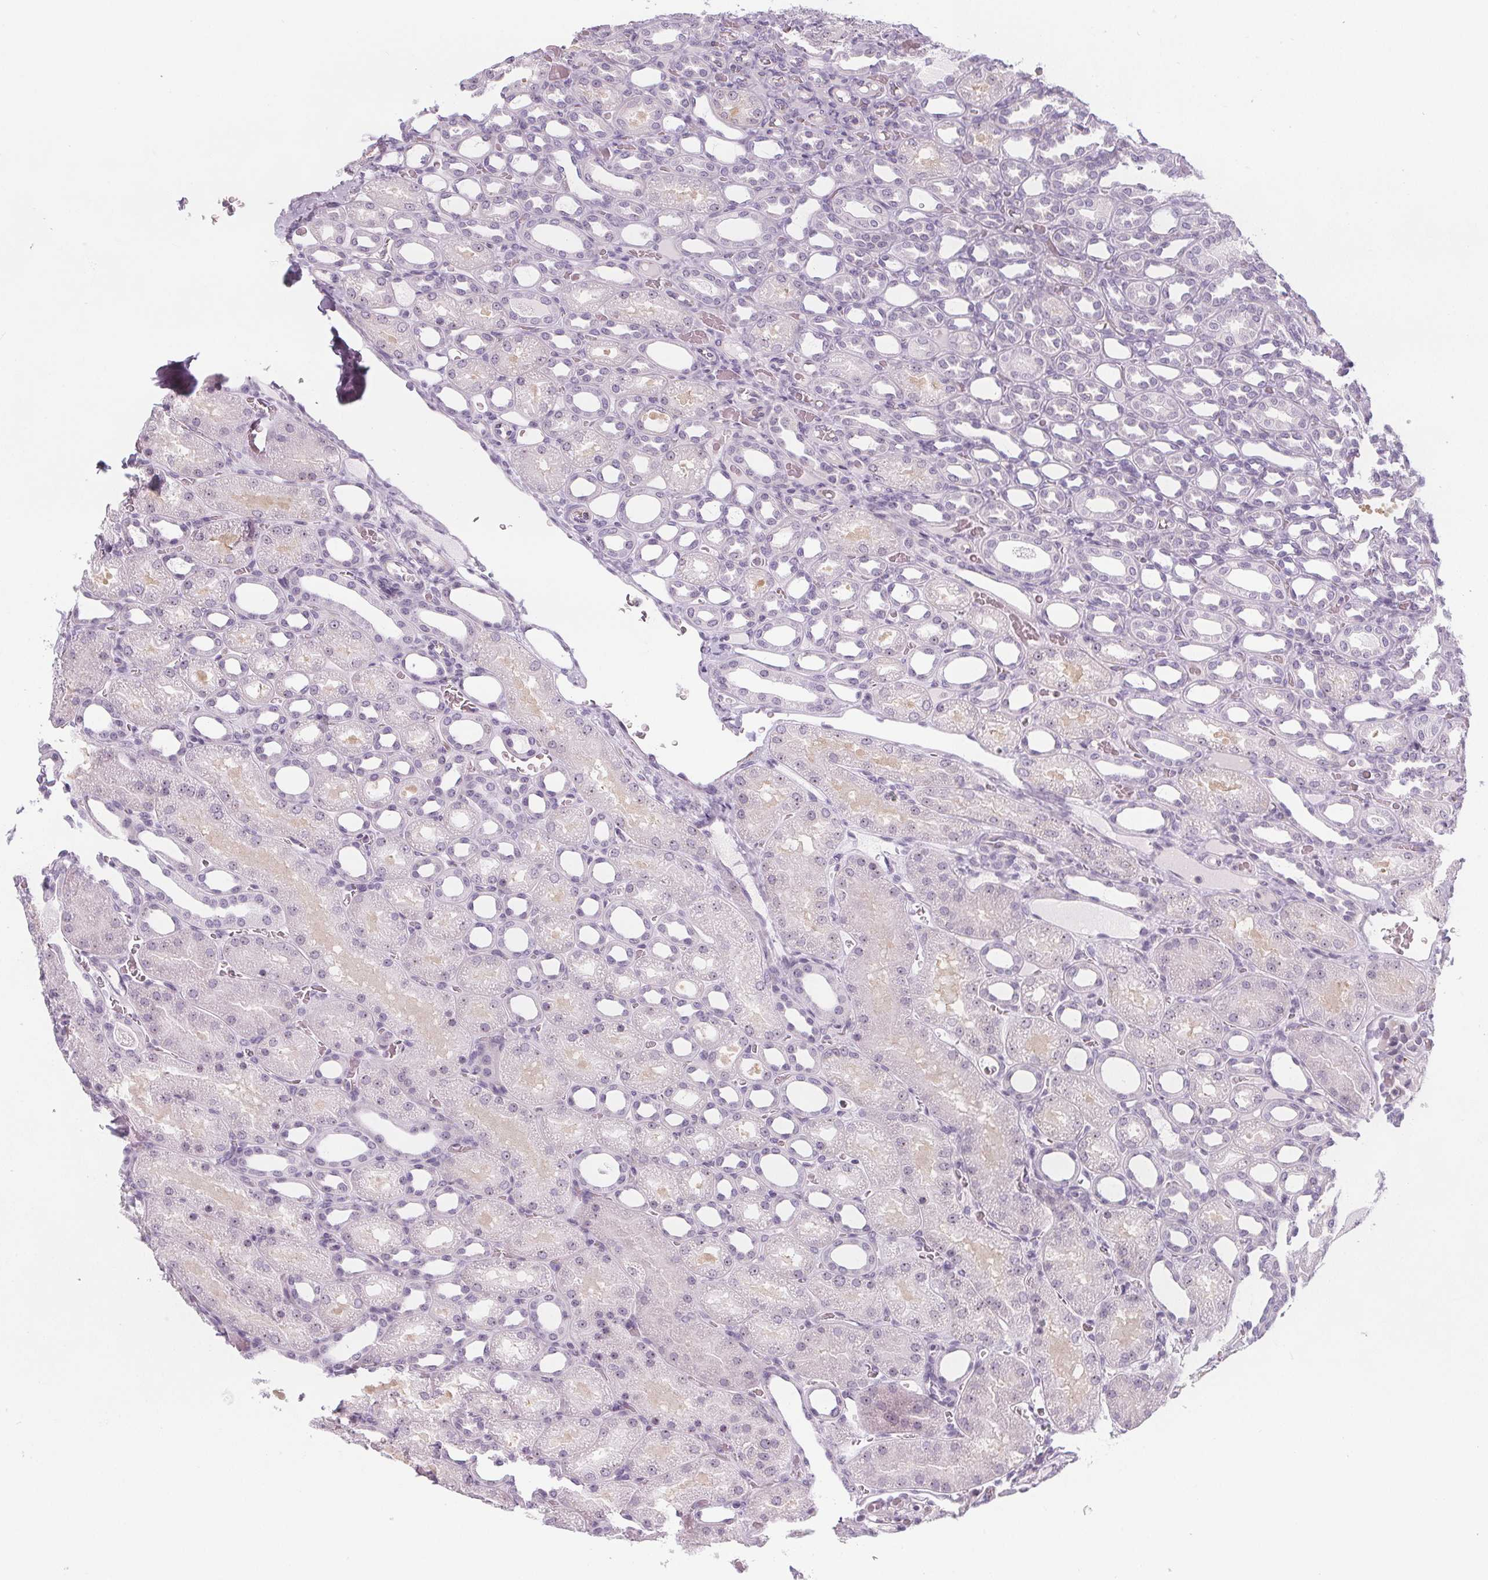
{"staining": {"intensity": "negative", "quantity": "none", "location": "none"}, "tissue": "kidney", "cell_type": "Cells in glomeruli", "image_type": "normal", "snomed": [{"axis": "morphology", "description": "Normal tissue, NOS"}, {"axis": "topography", "description": "Kidney"}], "caption": "The micrograph exhibits no staining of cells in glomeruli in unremarkable kidney. The staining was performed using DAB to visualize the protein expression in brown, while the nuclei were stained in blue with hematoxylin (Magnification: 20x).", "gene": "NOLC1", "patient": {"sex": "male", "age": 2}}